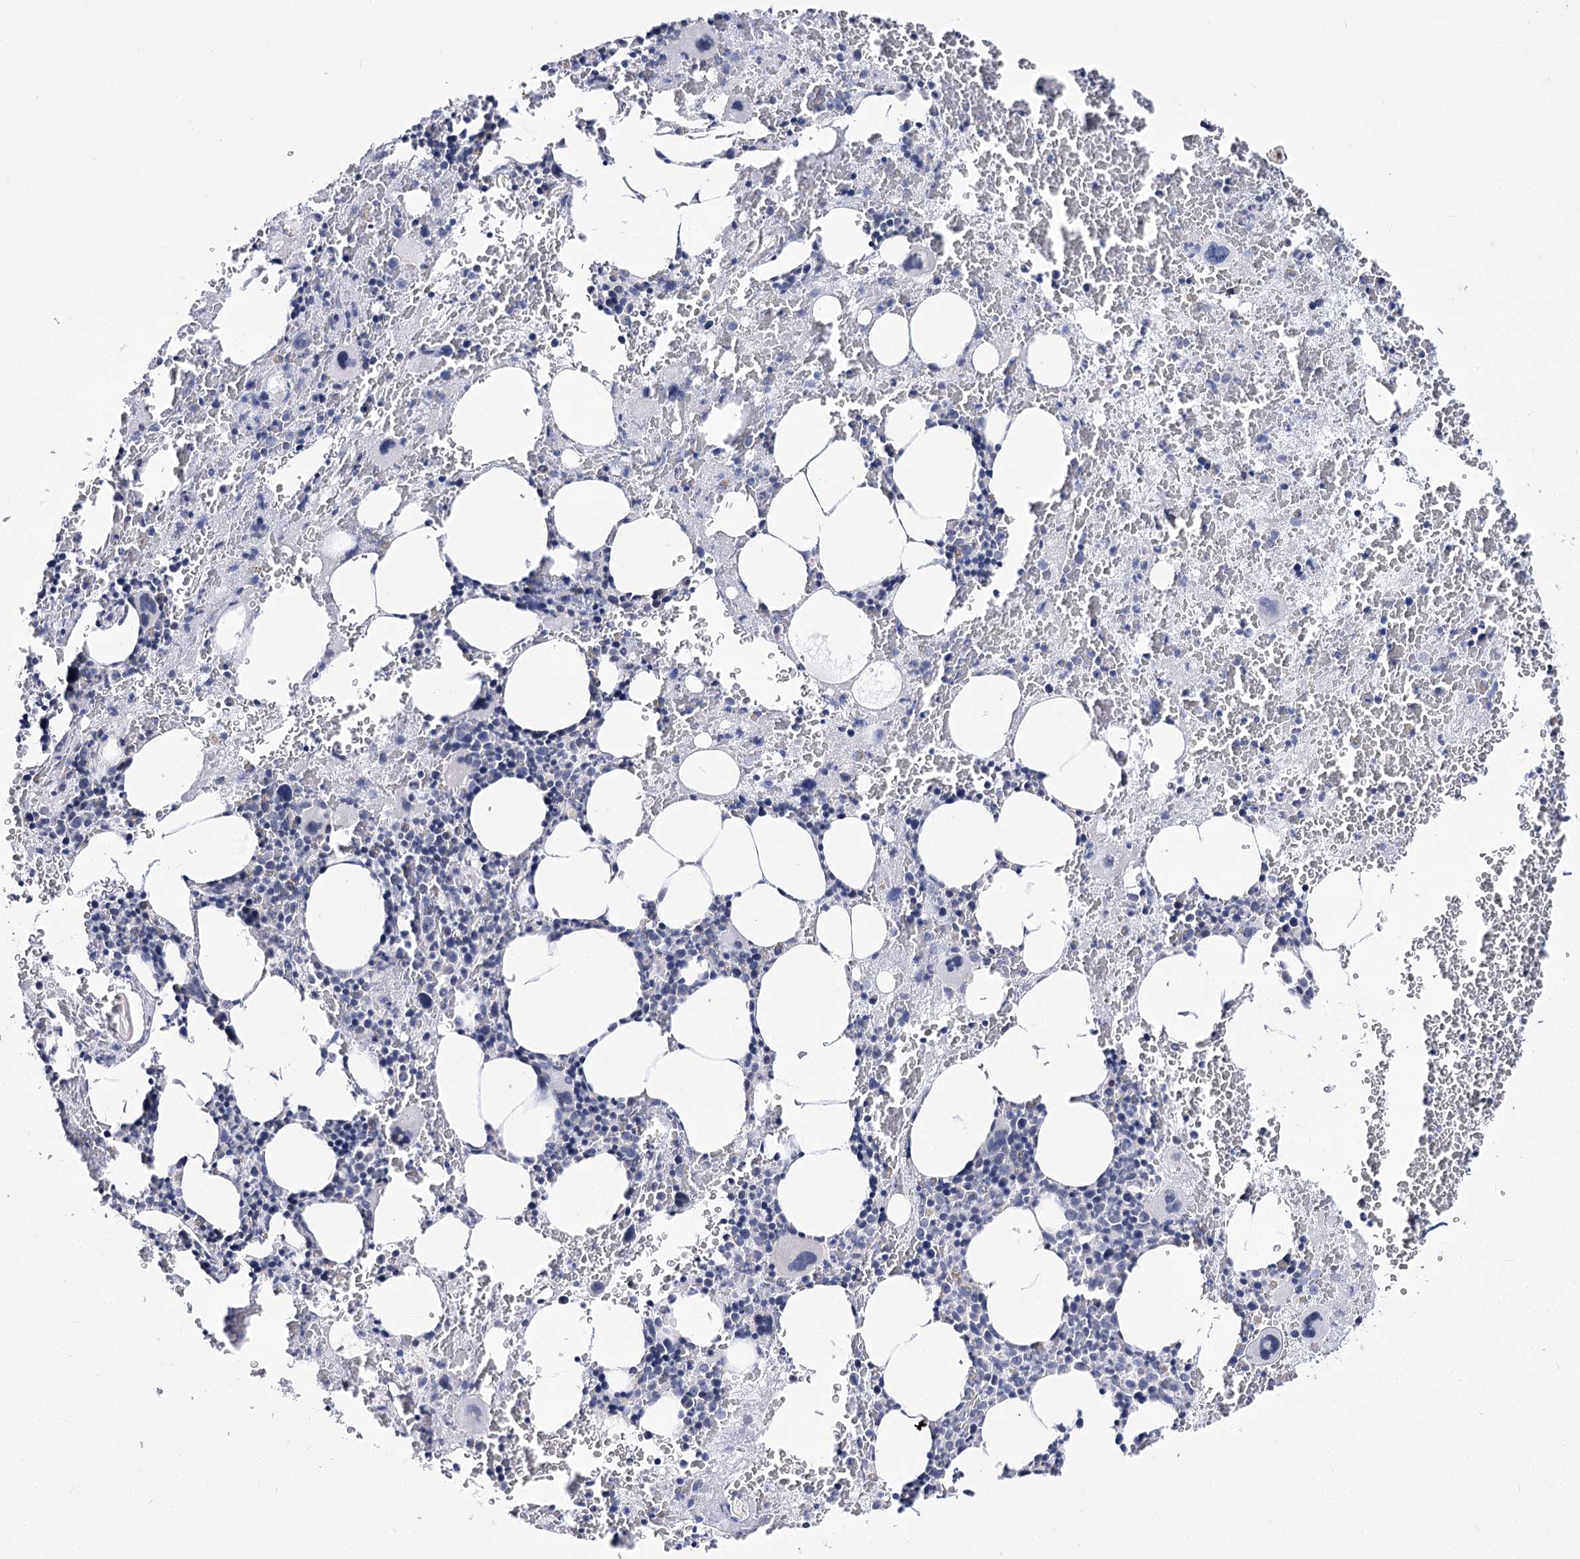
{"staining": {"intensity": "negative", "quantity": "none", "location": "none"}, "tissue": "bone marrow", "cell_type": "Hematopoietic cells", "image_type": "normal", "snomed": [{"axis": "morphology", "description": "Normal tissue, NOS"}, {"axis": "topography", "description": "Bone marrow"}], "caption": "DAB immunohistochemical staining of unremarkable human bone marrow shows no significant expression in hematopoietic cells.", "gene": "TMEM201", "patient": {"sex": "male", "age": 36}}